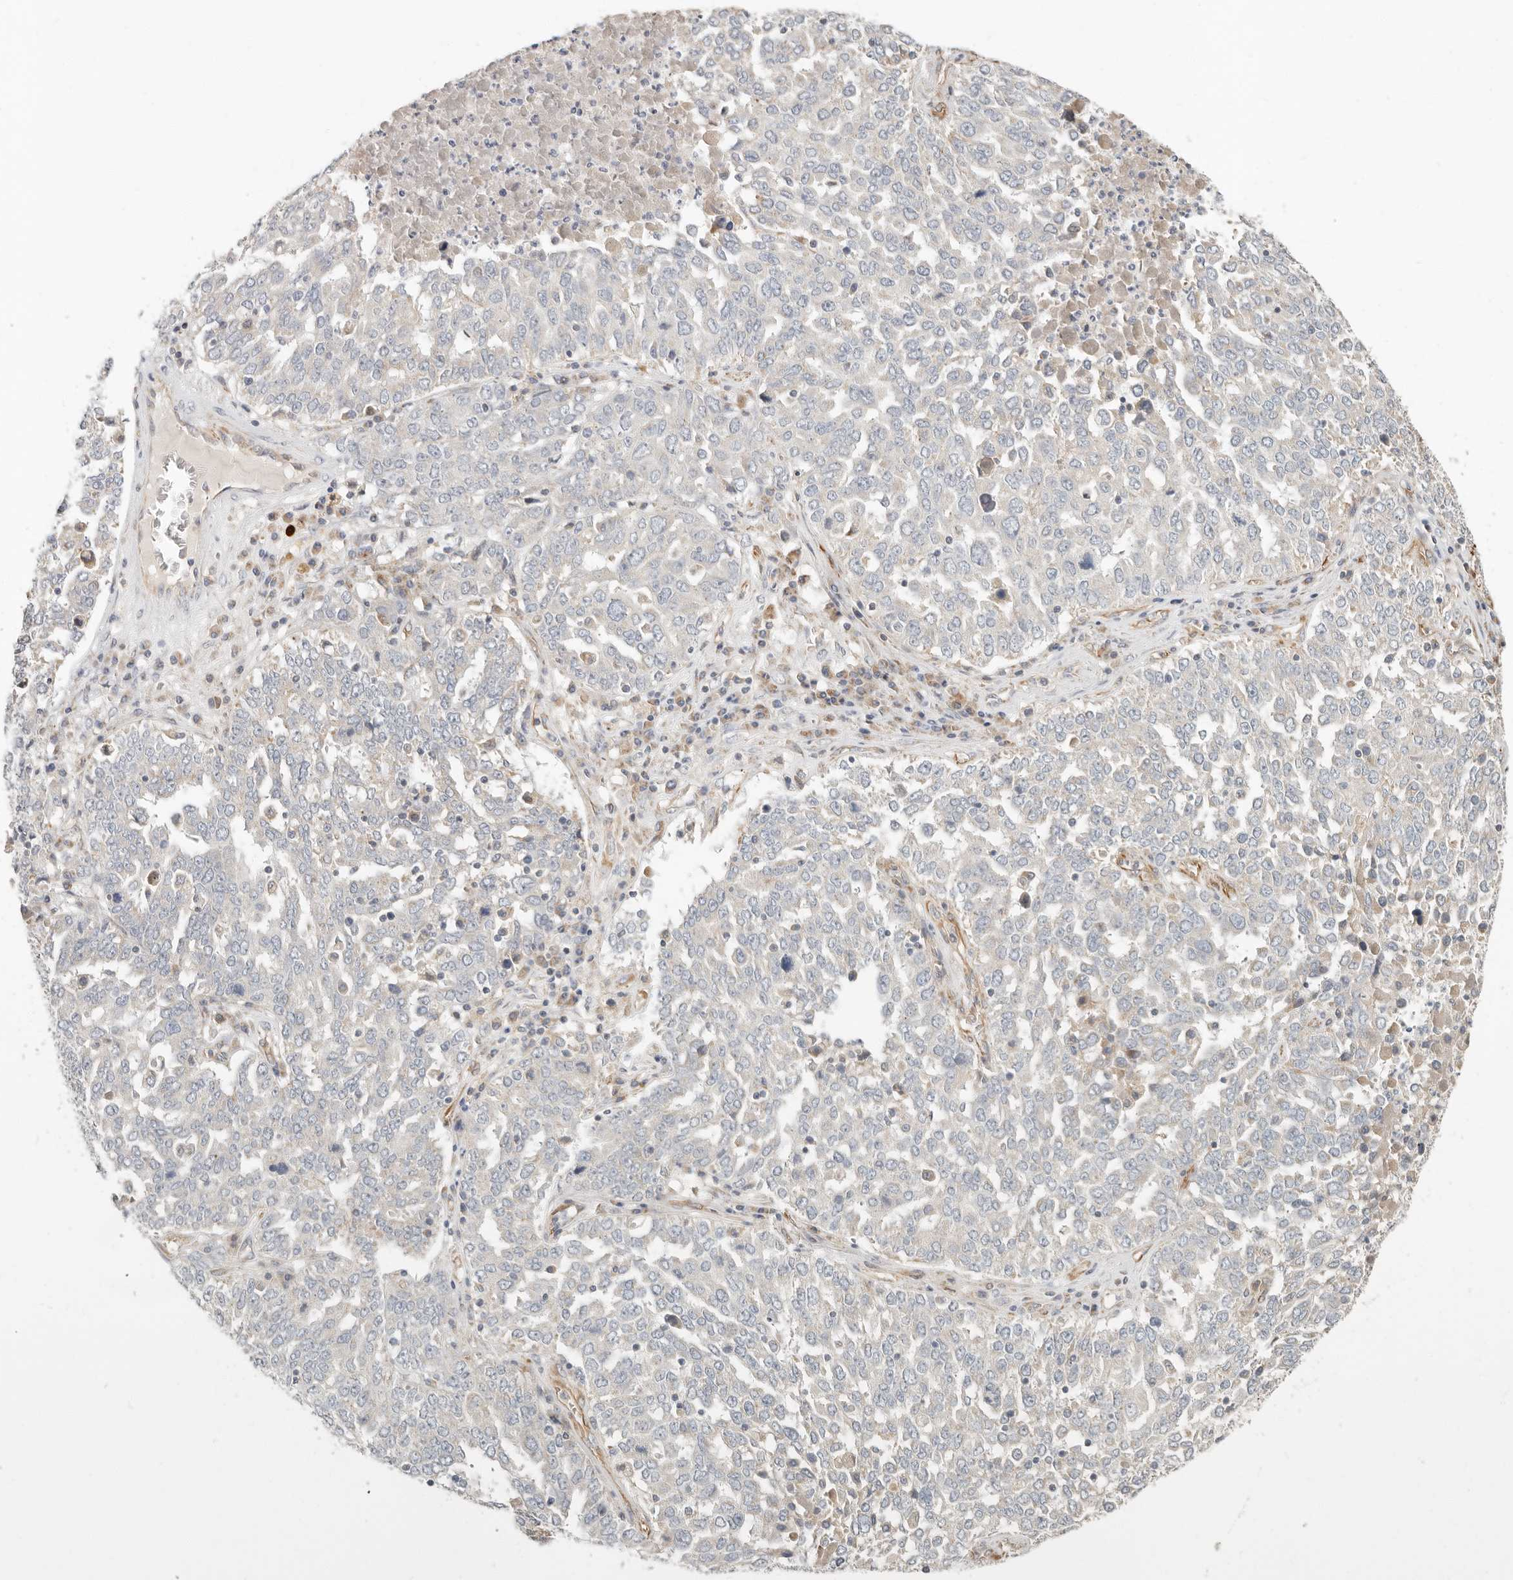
{"staining": {"intensity": "negative", "quantity": "none", "location": "none"}, "tissue": "ovarian cancer", "cell_type": "Tumor cells", "image_type": "cancer", "snomed": [{"axis": "morphology", "description": "Carcinoma, endometroid"}, {"axis": "topography", "description": "Ovary"}], "caption": "This is an immunohistochemistry (IHC) micrograph of human ovarian cancer. There is no staining in tumor cells.", "gene": "SPRING1", "patient": {"sex": "female", "age": 62}}